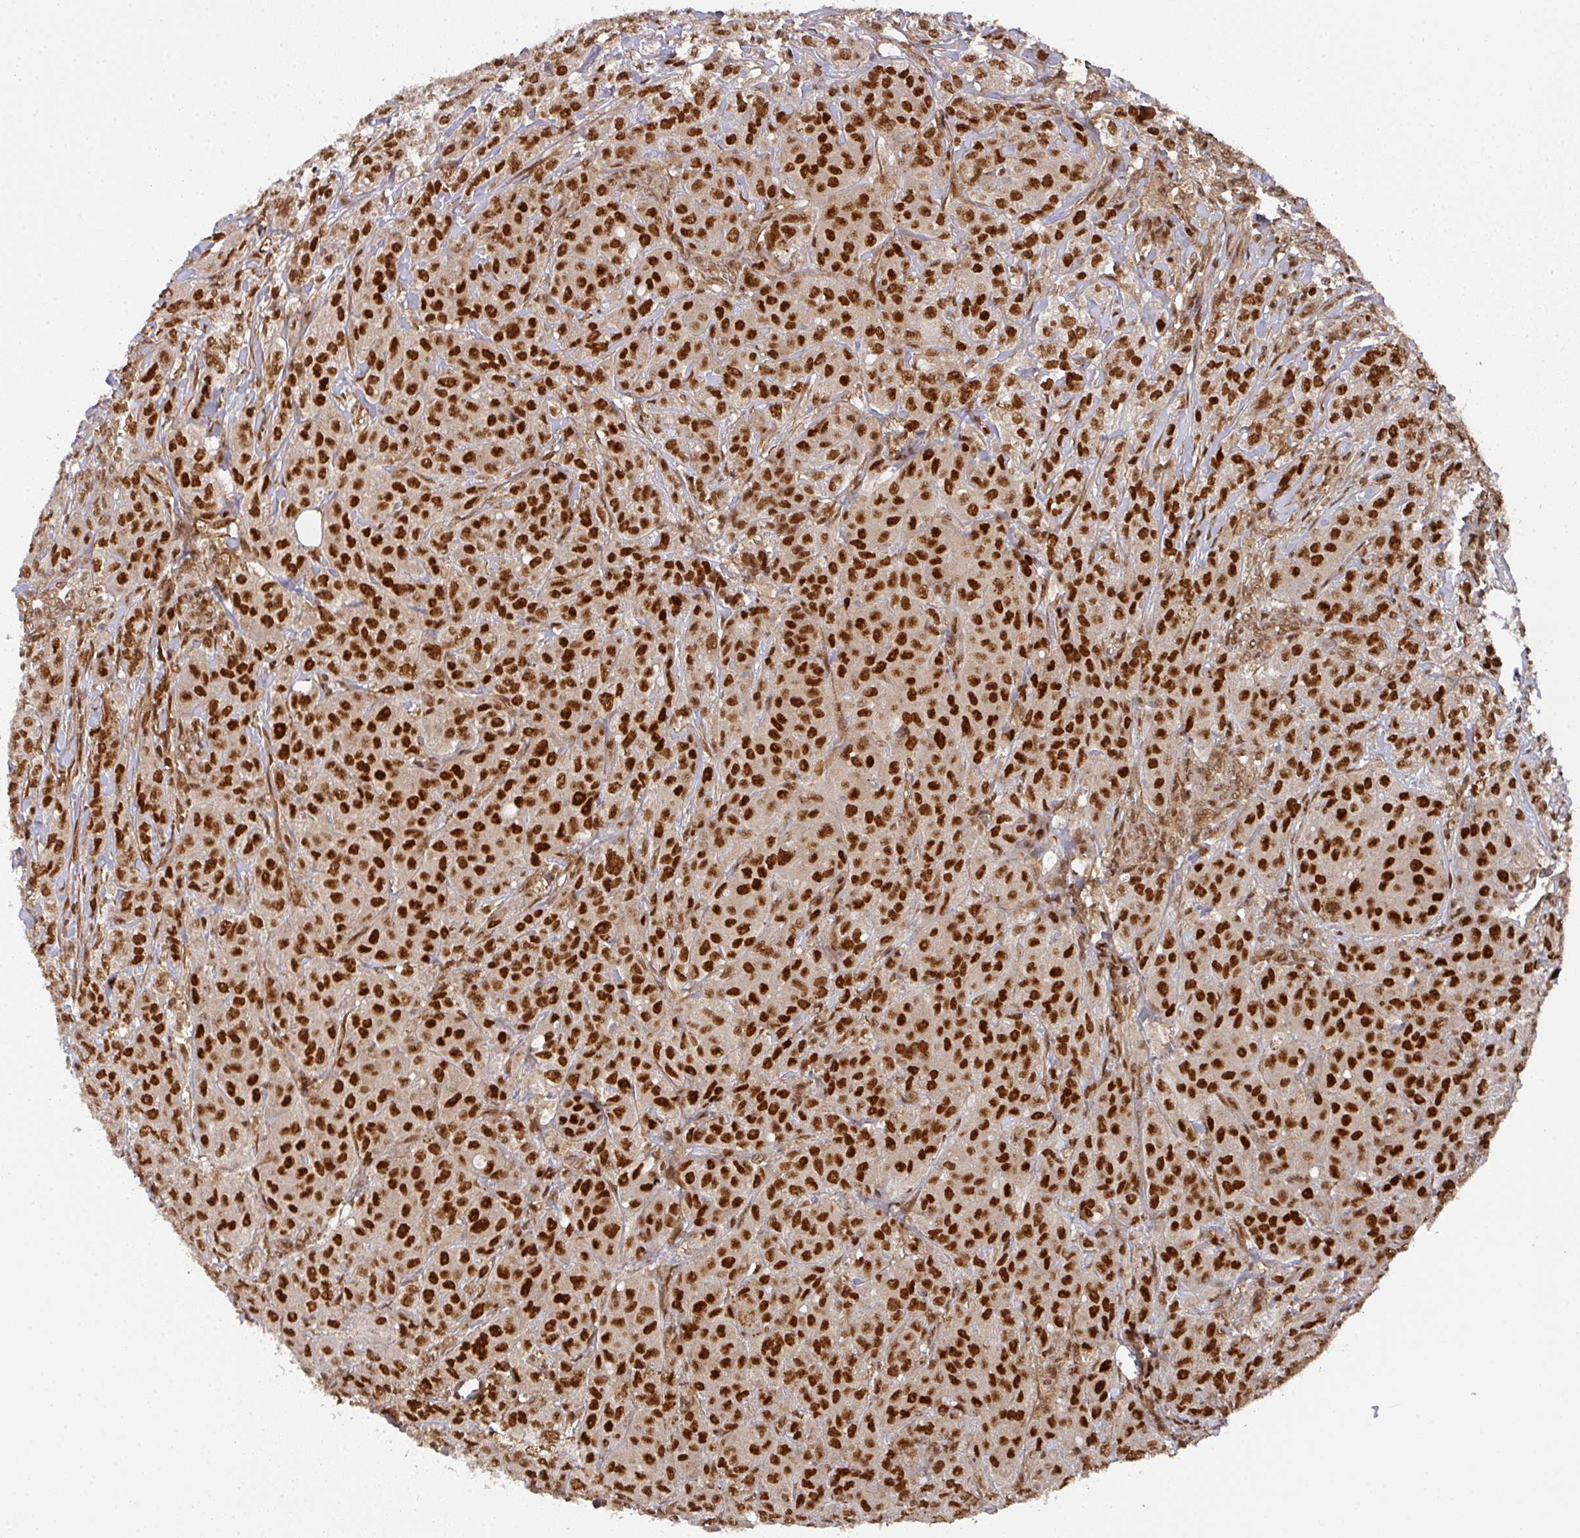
{"staining": {"intensity": "strong", "quantity": ">75%", "location": "nuclear"}, "tissue": "breast cancer", "cell_type": "Tumor cells", "image_type": "cancer", "snomed": [{"axis": "morphology", "description": "Duct carcinoma"}, {"axis": "topography", "description": "Breast"}], "caption": "This image shows breast infiltrating ductal carcinoma stained with immunohistochemistry (IHC) to label a protein in brown. The nuclear of tumor cells show strong positivity for the protein. Nuclei are counter-stained blue.", "gene": "DIDO1", "patient": {"sex": "female", "age": 43}}